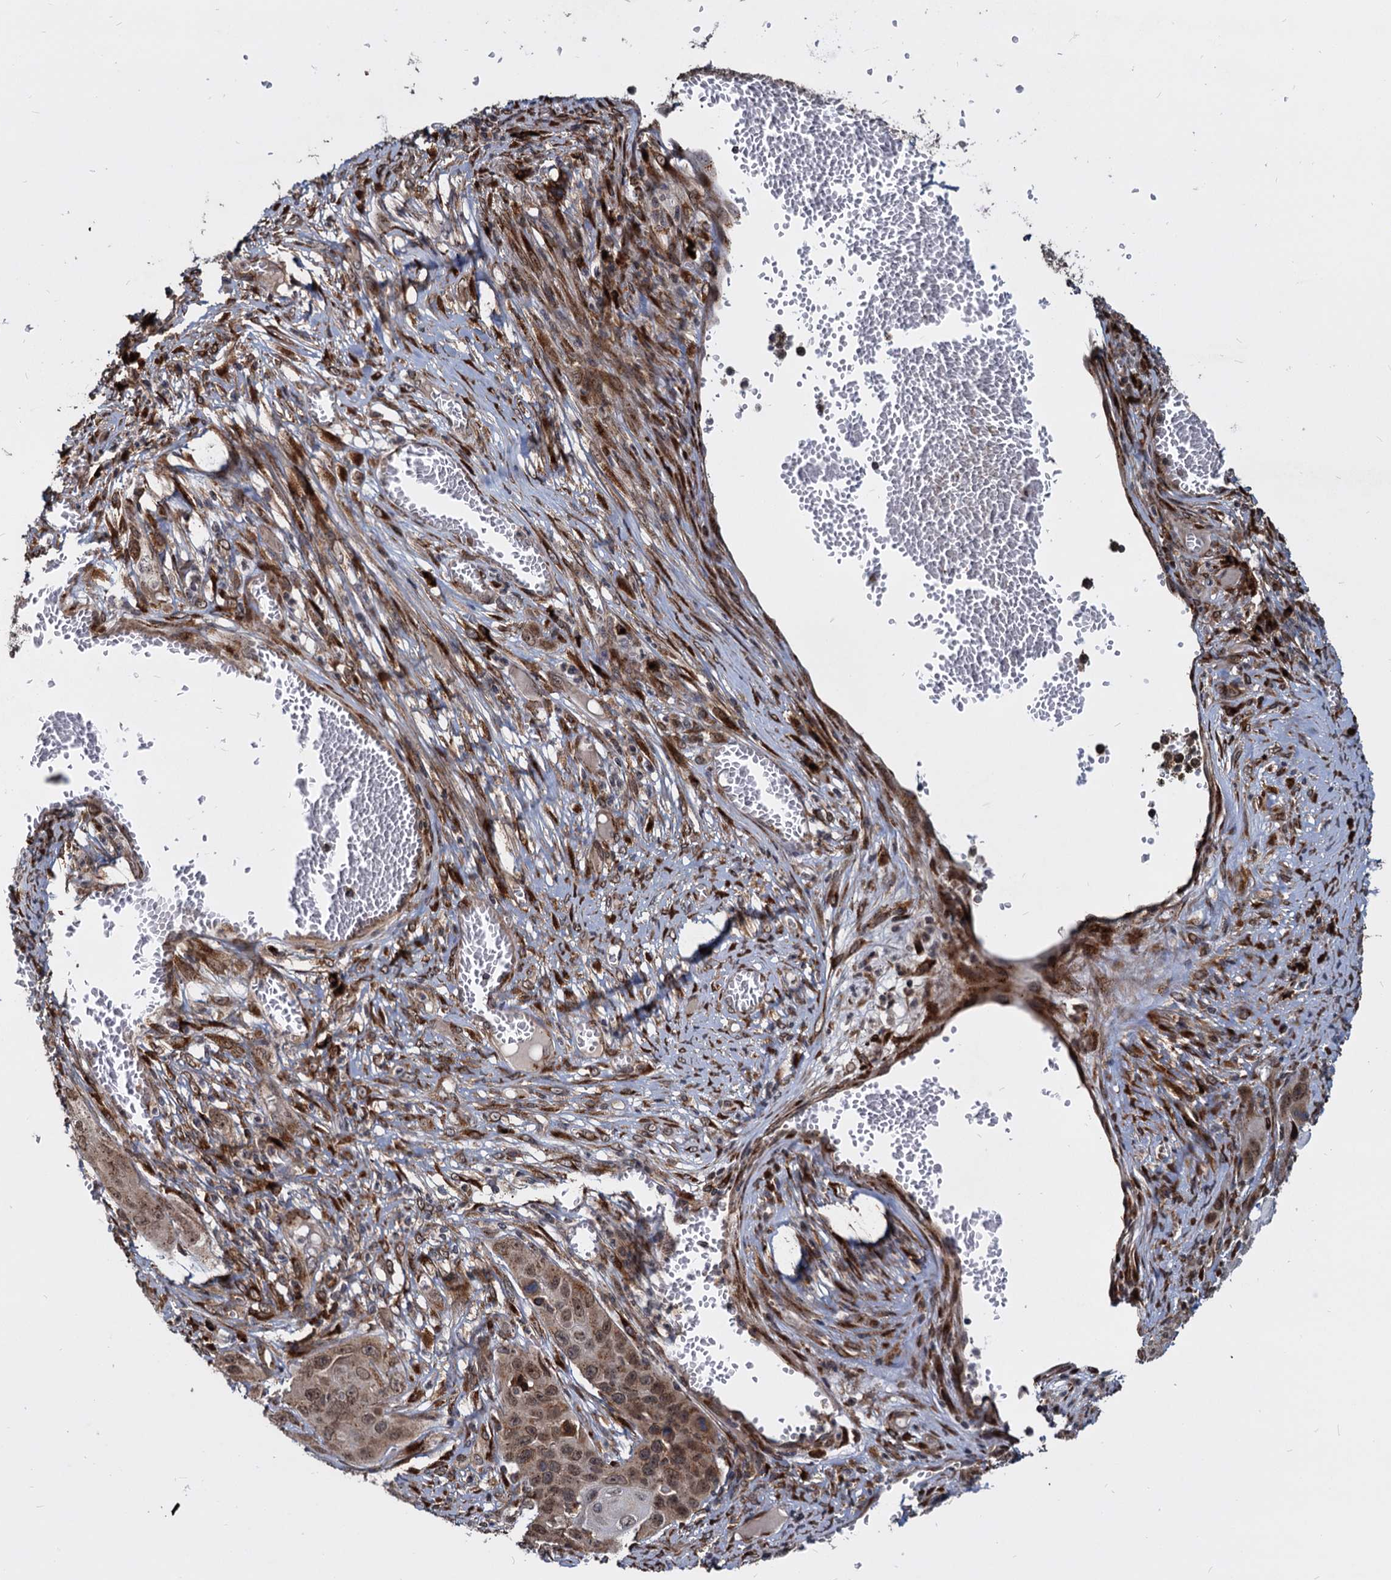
{"staining": {"intensity": "moderate", "quantity": ">75%", "location": "cytoplasmic/membranous,nuclear"}, "tissue": "skin cancer", "cell_type": "Tumor cells", "image_type": "cancer", "snomed": [{"axis": "morphology", "description": "Squamous cell carcinoma, NOS"}, {"axis": "topography", "description": "Skin"}], "caption": "Skin cancer (squamous cell carcinoma) stained for a protein reveals moderate cytoplasmic/membranous and nuclear positivity in tumor cells.", "gene": "SAAL1", "patient": {"sex": "male", "age": 55}}